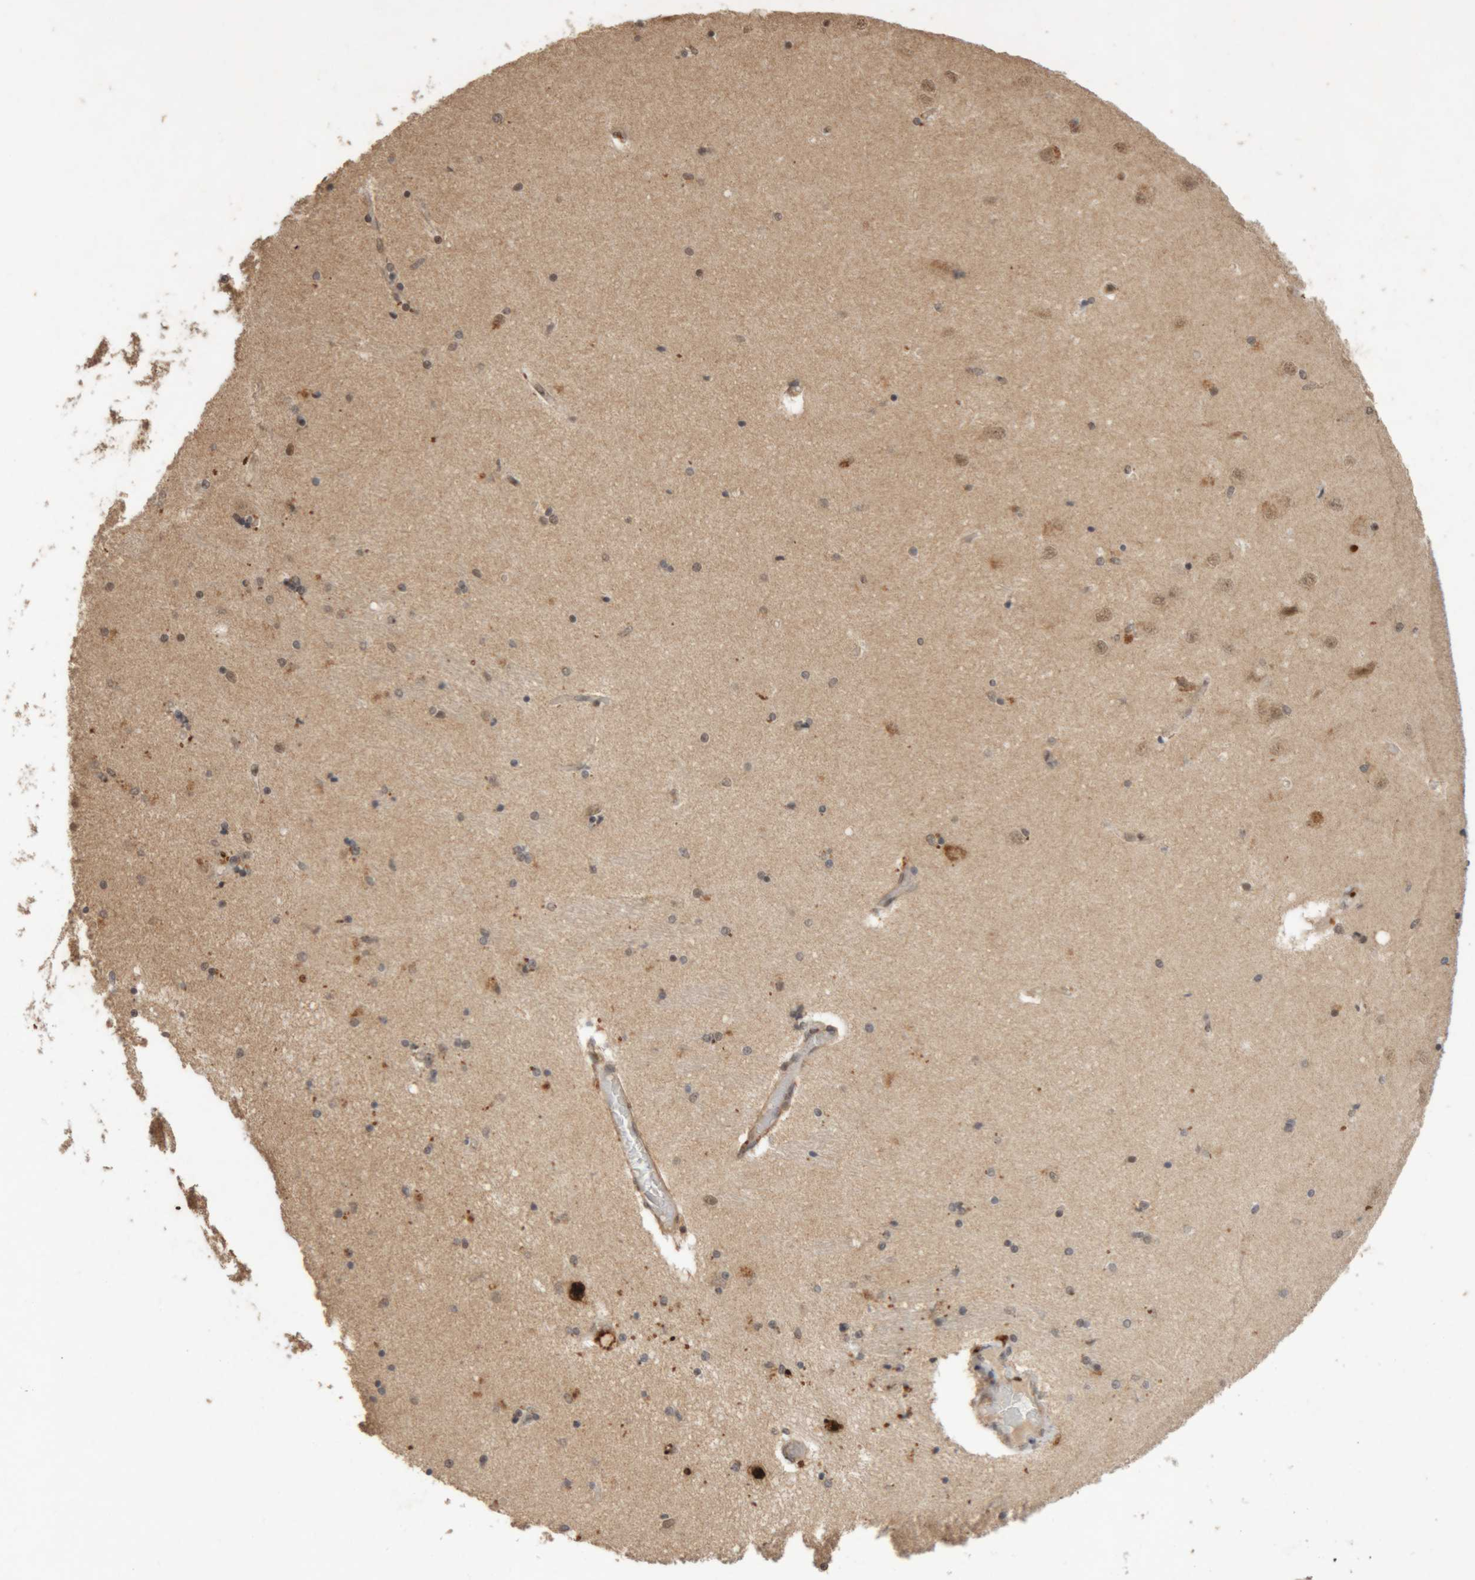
{"staining": {"intensity": "moderate", "quantity": "25%-75%", "location": "cytoplasmic/membranous,nuclear"}, "tissue": "hippocampus", "cell_type": "Glial cells", "image_type": "normal", "snomed": [{"axis": "morphology", "description": "Normal tissue, NOS"}, {"axis": "topography", "description": "Hippocampus"}], "caption": "This photomicrograph shows benign hippocampus stained with immunohistochemistry to label a protein in brown. The cytoplasmic/membranous,nuclear of glial cells show moderate positivity for the protein. Nuclei are counter-stained blue.", "gene": "KEAP1", "patient": {"sex": "female", "age": 54}}